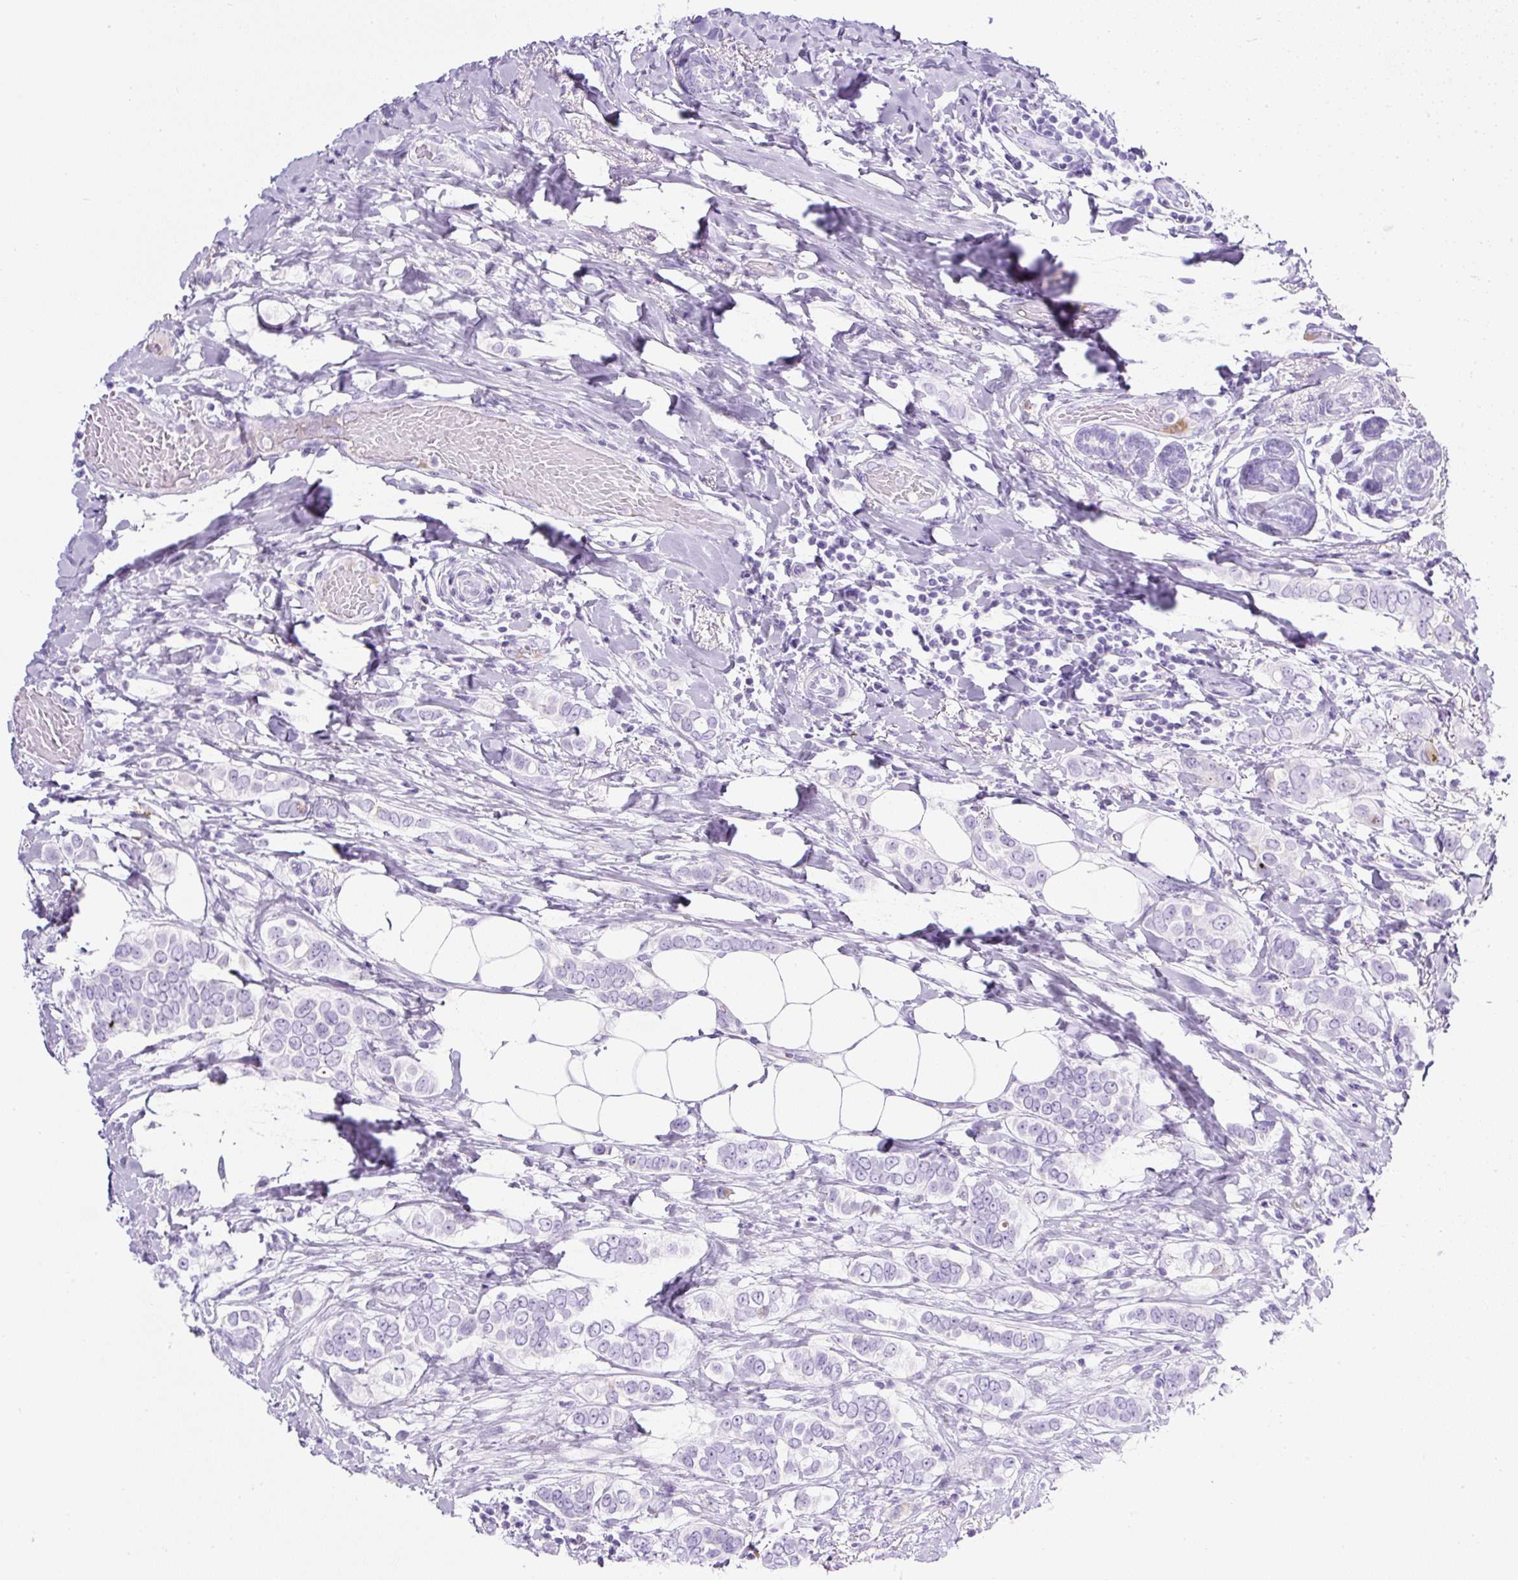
{"staining": {"intensity": "negative", "quantity": "none", "location": "none"}, "tissue": "breast cancer", "cell_type": "Tumor cells", "image_type": "cancer", "snomed": [{"axis": "morphology", "description": "Lobular carcinoma"}, {"axis": "topography", "description": "Breast"}], "caption": "The photomicrograph reveals no significant expression in tumor cells of breast lobular carcinoma.", "gene": "TMEM200B", "patient": {"sex": "female", "age": 51}}